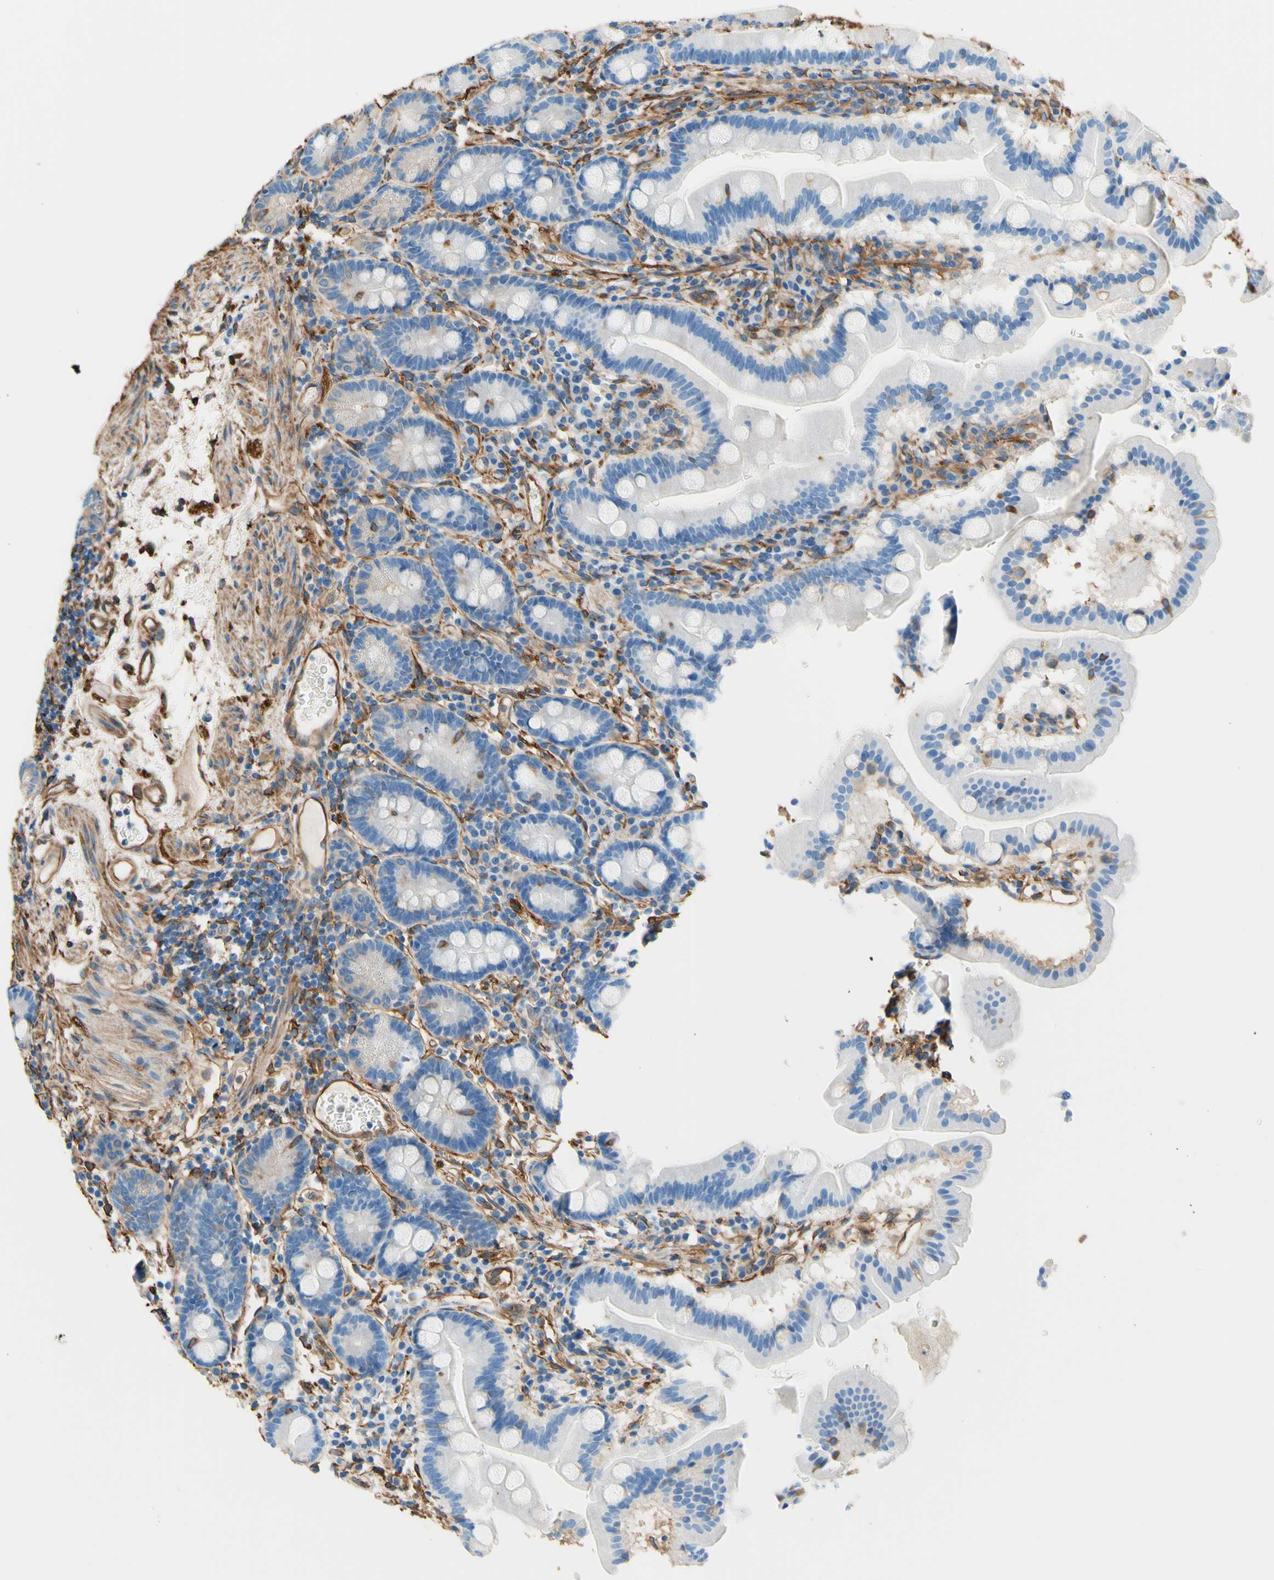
{"staining": {"intensity": "negative", "quantity": "none", "location": "none"}, "tissue": "duodenum", "cell_type": "Glandular cells", "image_type": "normal", "snomed": [{"axis": "morphology", "description": "Normal tissue, NOS"}, {"axis": "topography", "description": "Duodenum"}], "caption": "Immunohistochemical staining of unremarkable human duodenum demonstrates no significant expression in glandular cells.", "gene": "DPYSL3", "patient": {"sex": "male", "age": 50}}